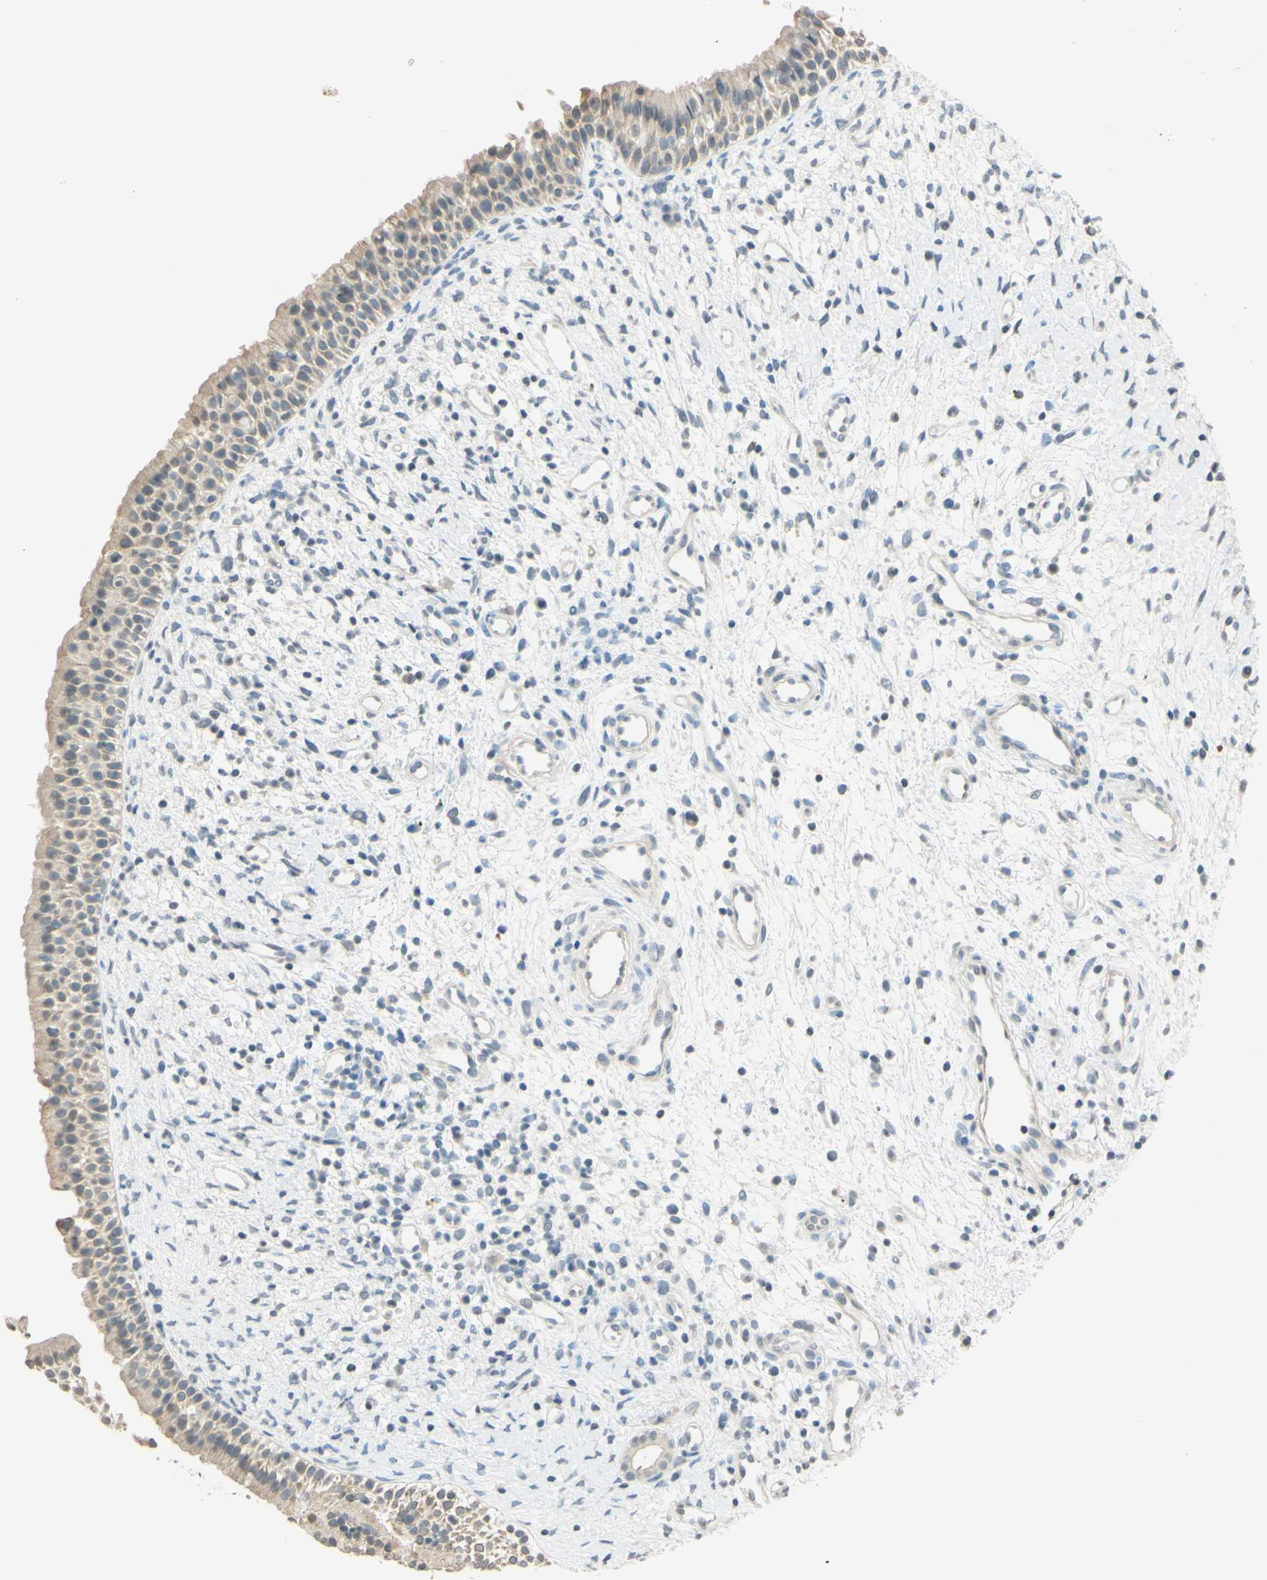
{"staining": {"intensity": "weak", "quantity": "25%-75%", "location": "cytoplasmic/membranous"}, "tissue": "nasopharynx", "cell_type": "Respiratory epithelial cells", "image_type": "normal", "snomed": [{"axis": "morphology", "description": "Normal tissue, NOS"}, {"axis": "topography", "description": "Nasopharynx"}], "caption": "About 25%-75% of respiratory epithelial cells in unremarkable nasopharynx show weak cytoplasmic/membranous protein expression as visualized by brown immunohistochemical staining.", "gene": "MAG", "patient": {"sex": "male", "age": 22}}